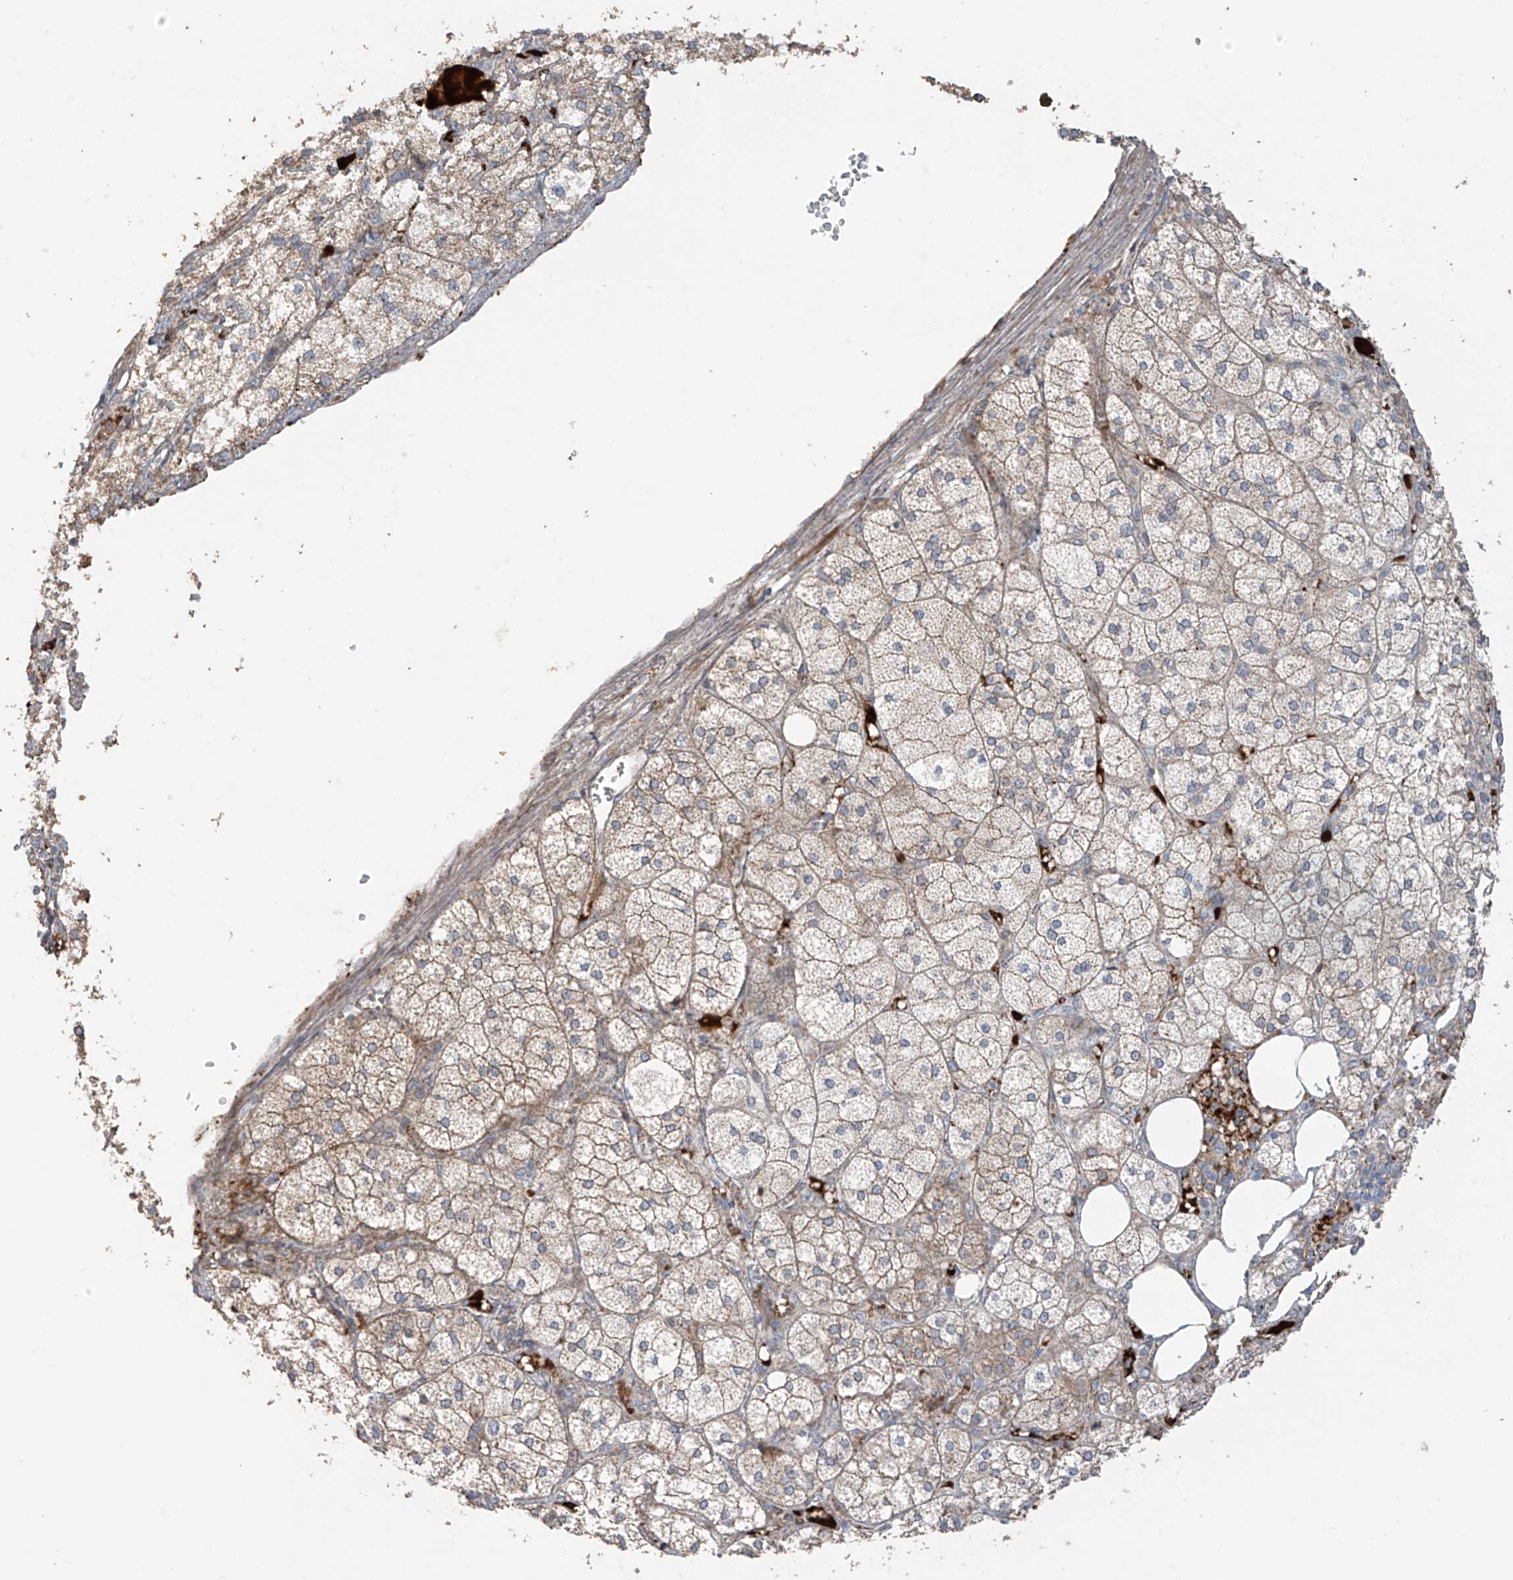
{"staining": {"intensity": "moderate", "quantity": ">75%", "location": "cytoplasmic/membranous"}, "tissue": "adrenal gland", "cell_type": "Glandular cells", "image_type": "normal", "snomed": [{"axis": "morphology", "description": "Normal tissue, NOS"}, {"axis": "topography", "description": "Adrenal gland"}], "caption": "Protein positivity by IHC demonstrates moderate cytoplasmic/membranous staining in about >75% of glandular cells in benign adrenal gland.", "gene": "ABTB1", "patient": {"sex": "female", "age": 61}}